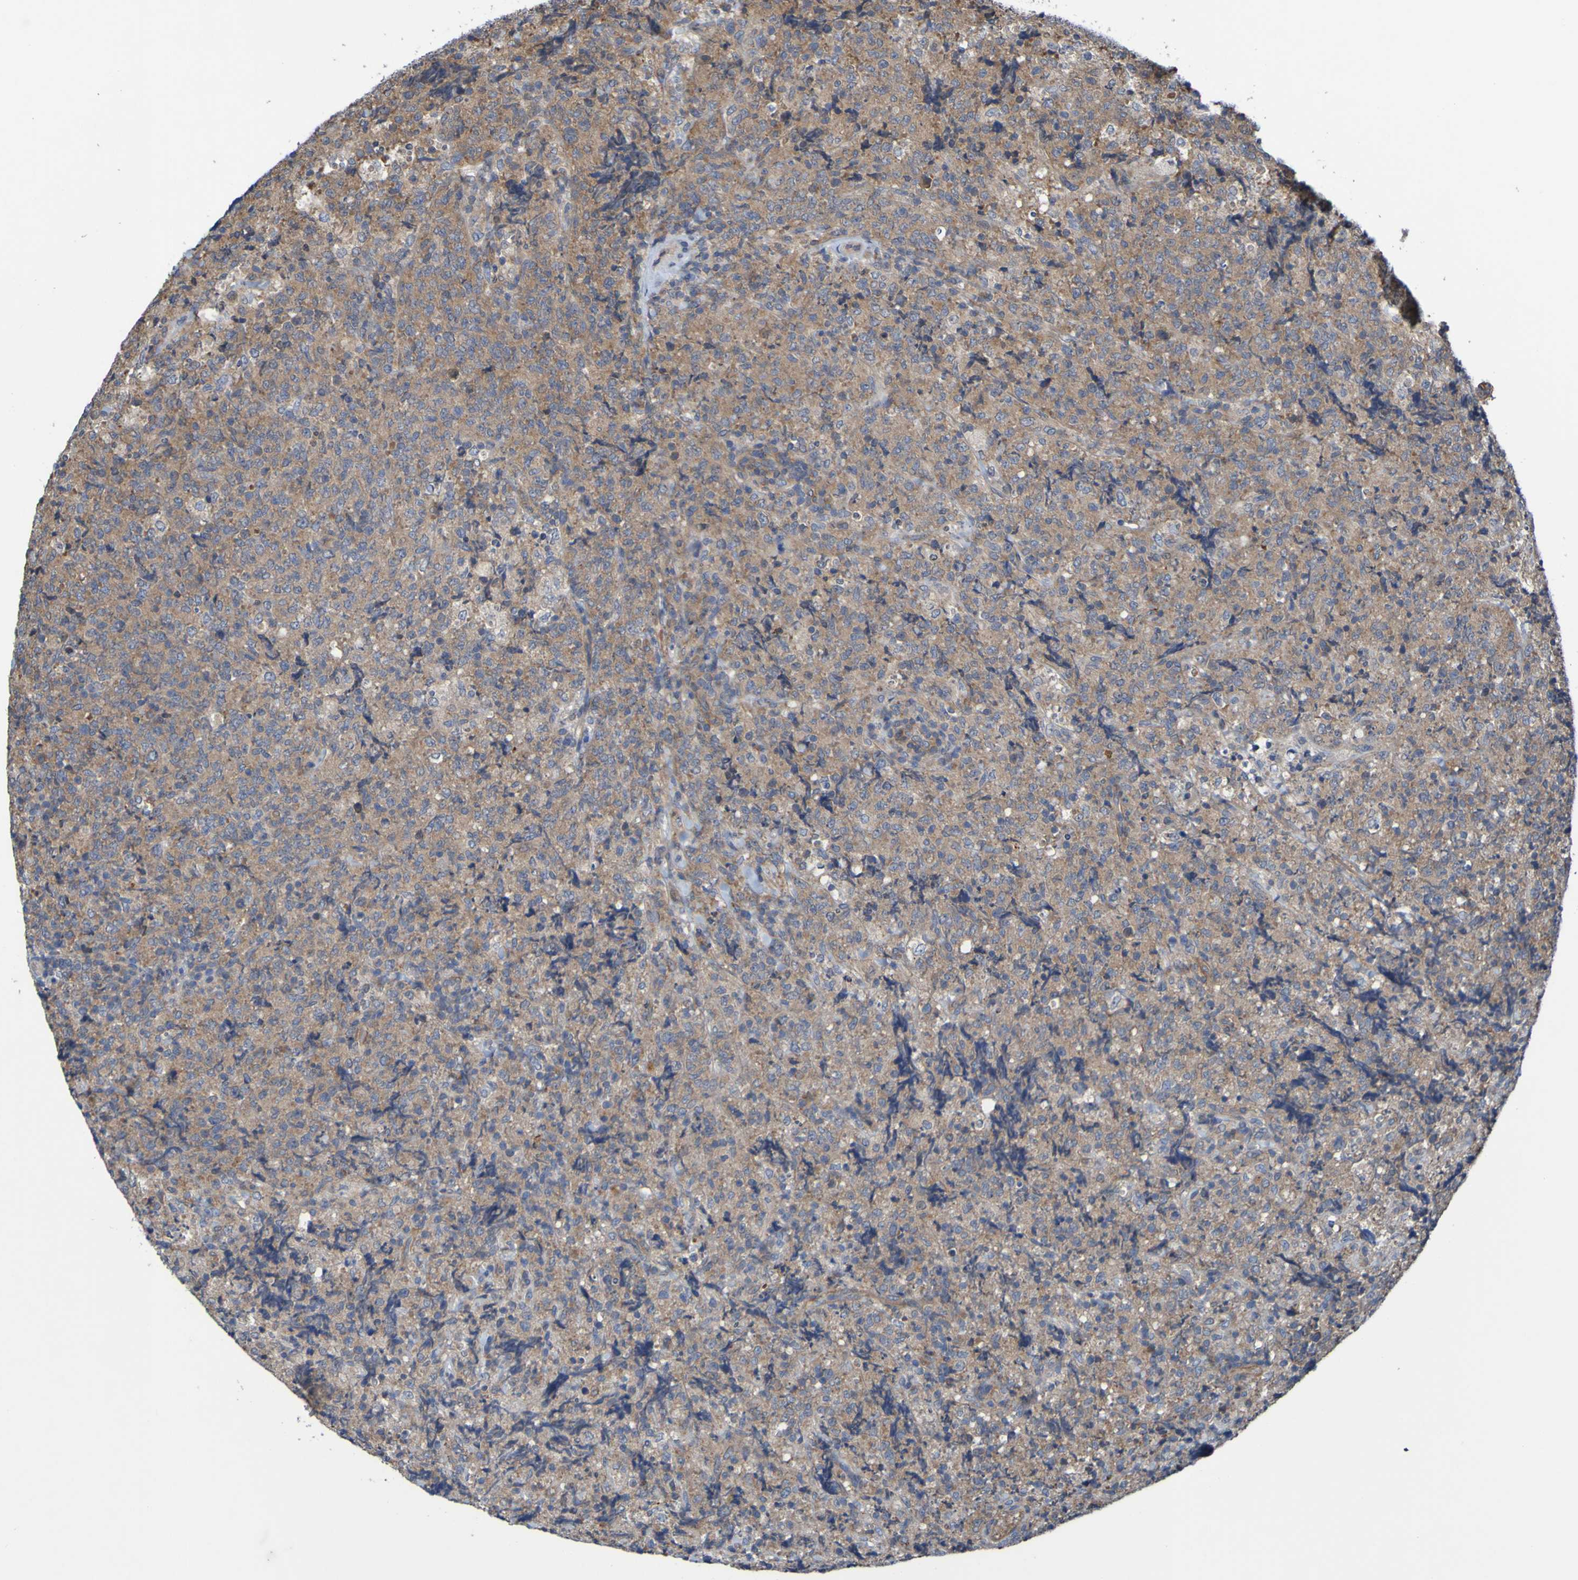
{"staining": {"intensity": "moderate", "quantity": ">75%", "location": "cytoplasmic/membranous"}, "tissue": "lymphoma", "cell_type": "Tumor cells", "image_type": "cancer", "snomed": [{"axis": "morphology", "description": "Malignant lymphoma, non-Hodgkin's type, High grade"}, {"axis": "topography", "description": "Tonsil"}], "caption": "Human lymphoma stained for a protein (brown) reveals moderate cytoplasmic/membranous positive expression in about >75% of tumor cells.", "gene": "SDK1", "patient": {"sex": "female", "age": 36}}